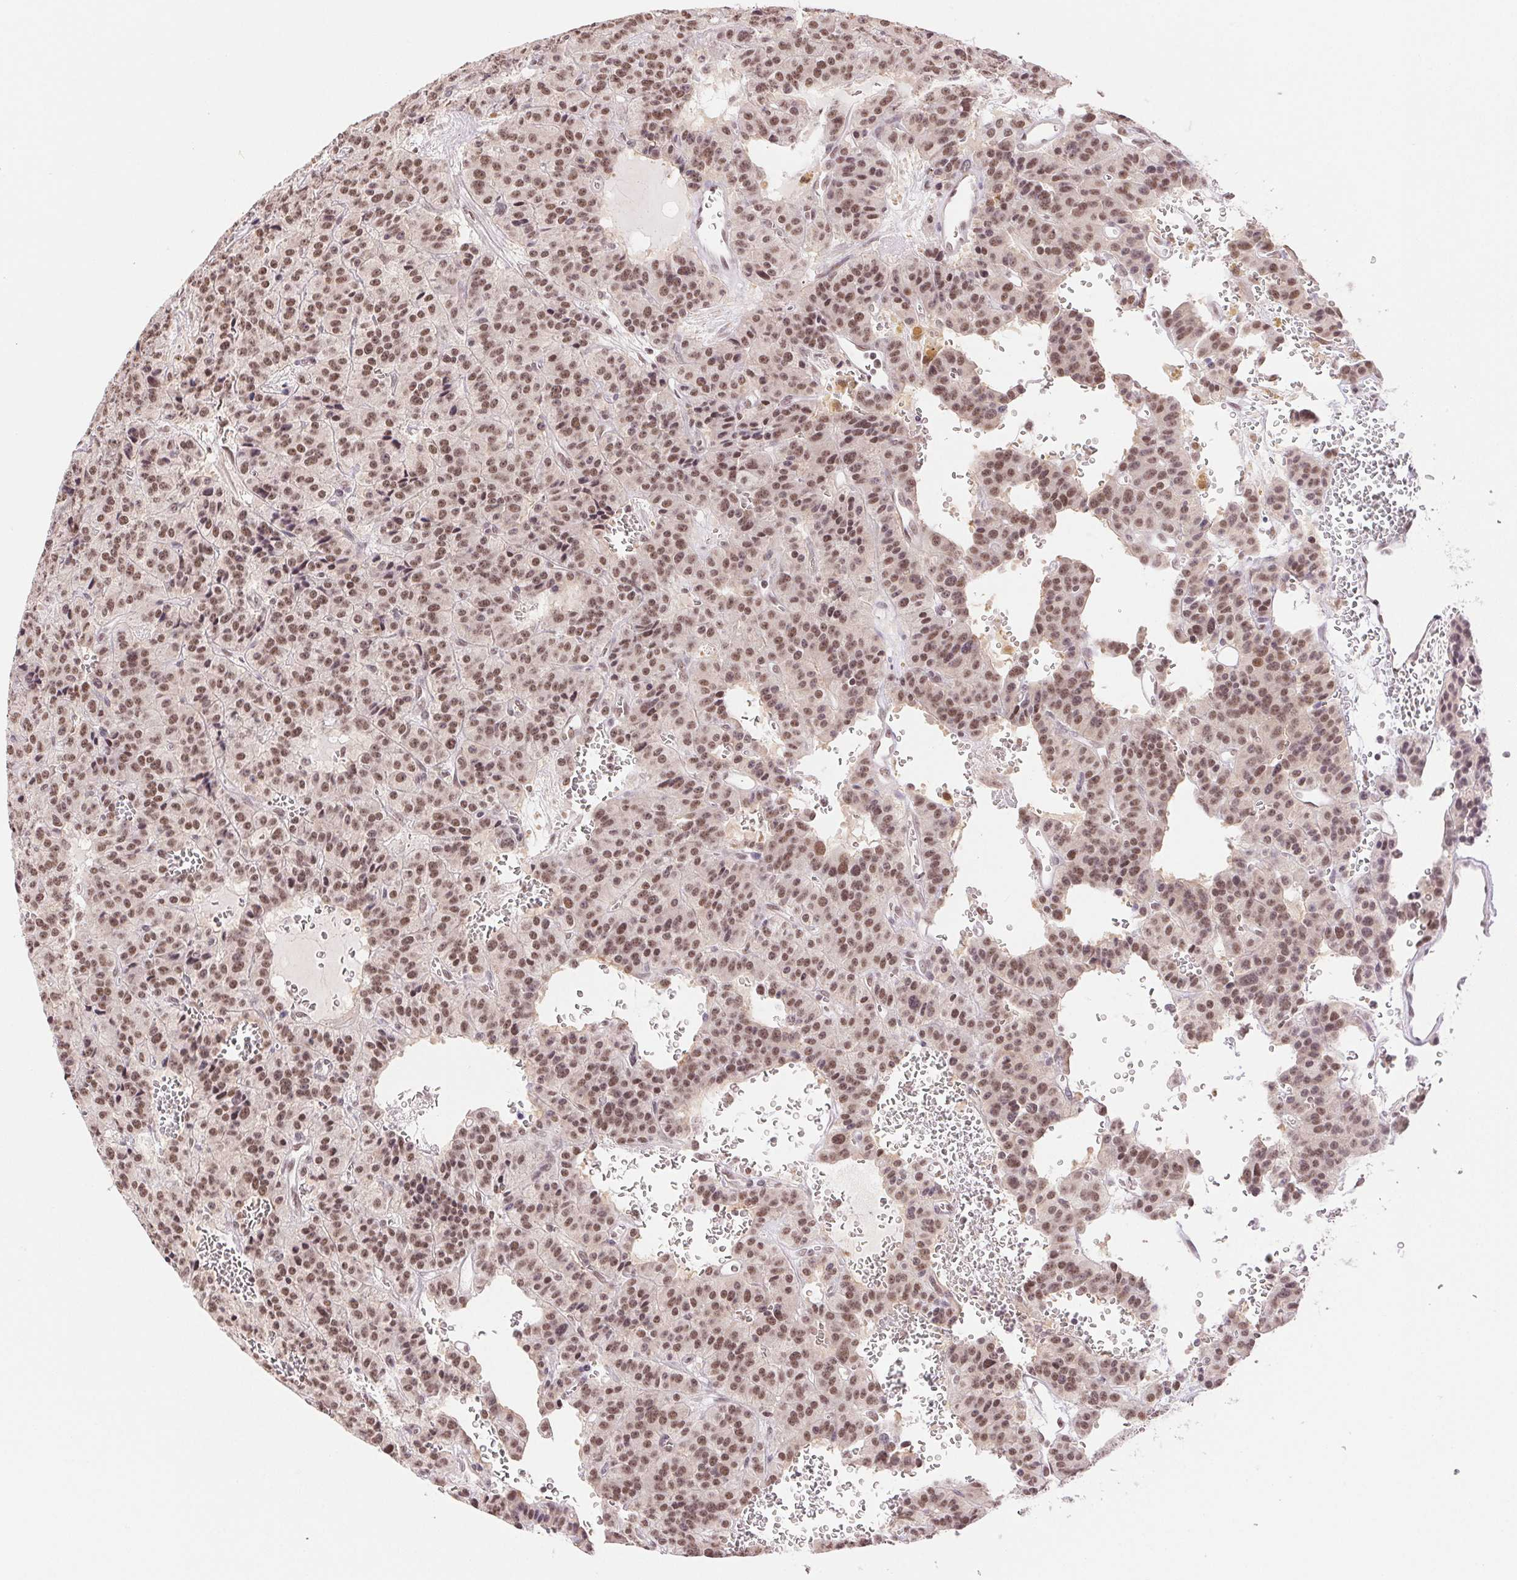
{"staining": {"intensity": "moderate", "quantity": ">75%", "location": "nuclear"}, "tissue": "carcinoid", "cell_type": "Tumor cells", "image_type": "cancer", "snomed": [{"axis": "morphology", "description": "Carcinoid, malignant, NOS"}, {"axis": "topography", "description": "Lung"}], "caption": "The immunohistochemical stain shows moderate nuclear expression in tumor cells of carcinoid tissue.", "gene": "RPRD1B", "patient": {"sex": "female", "age": 71}}